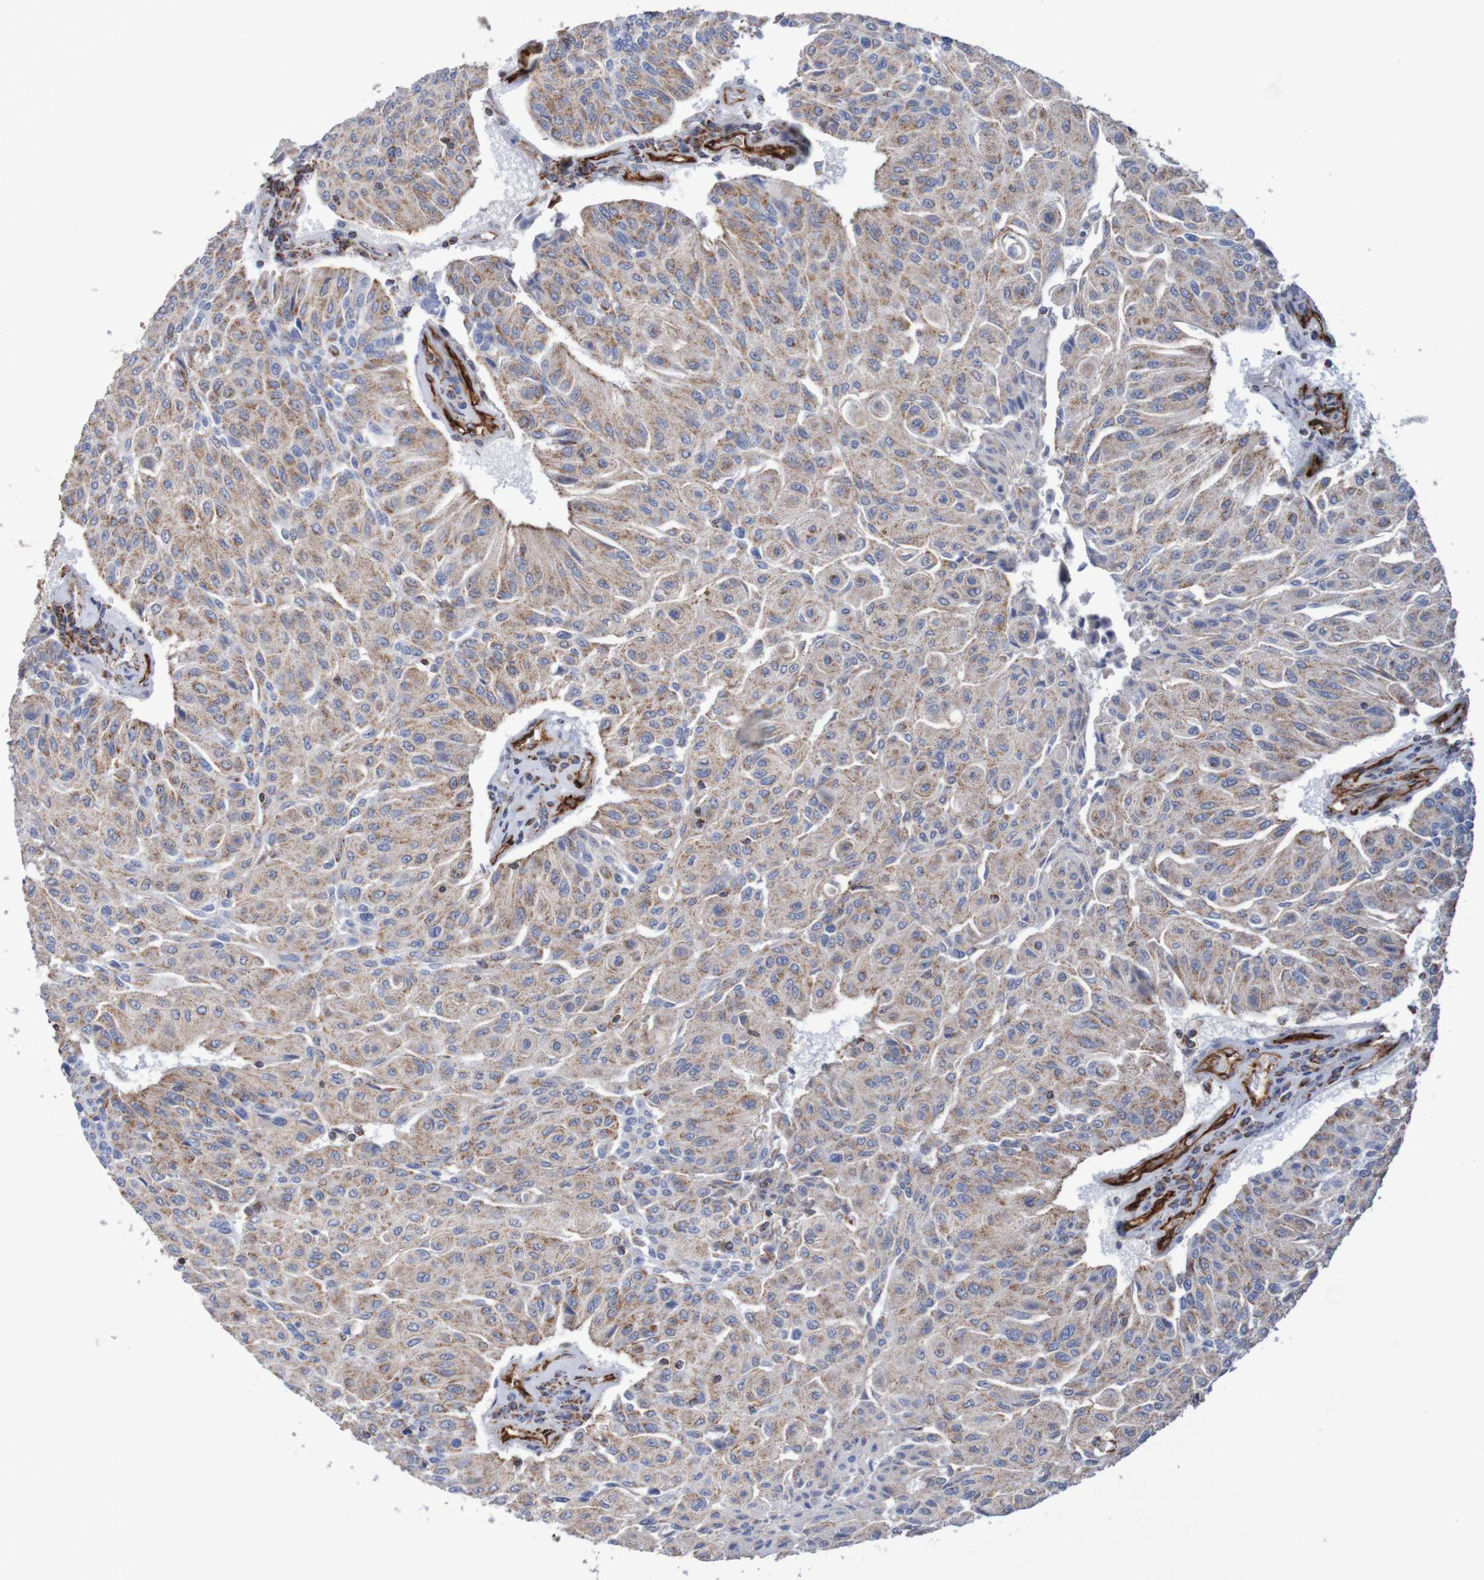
{"staining": {"intensity": "weak", "quantity": ">75%", "location": "cytoplasmic/membranous"}, "tissue": "urothelial cancer", "cell_type": "Tumor cells", "image_type": "cancer", "snomed": [{"axis": "morphology", "description": "Urothelial carcinoma, High grade"}, {"axis": "topography", "description": "Urinary bladder"}], "caption": "There is low levels of weak cytoplasmic/membranous staining in tumor cells of urothelial cancer, as demonstrated by immunohistochemical staining (brown color).", "gene": "MMEL1", "patient": {"sex": "male", "age": 66}}